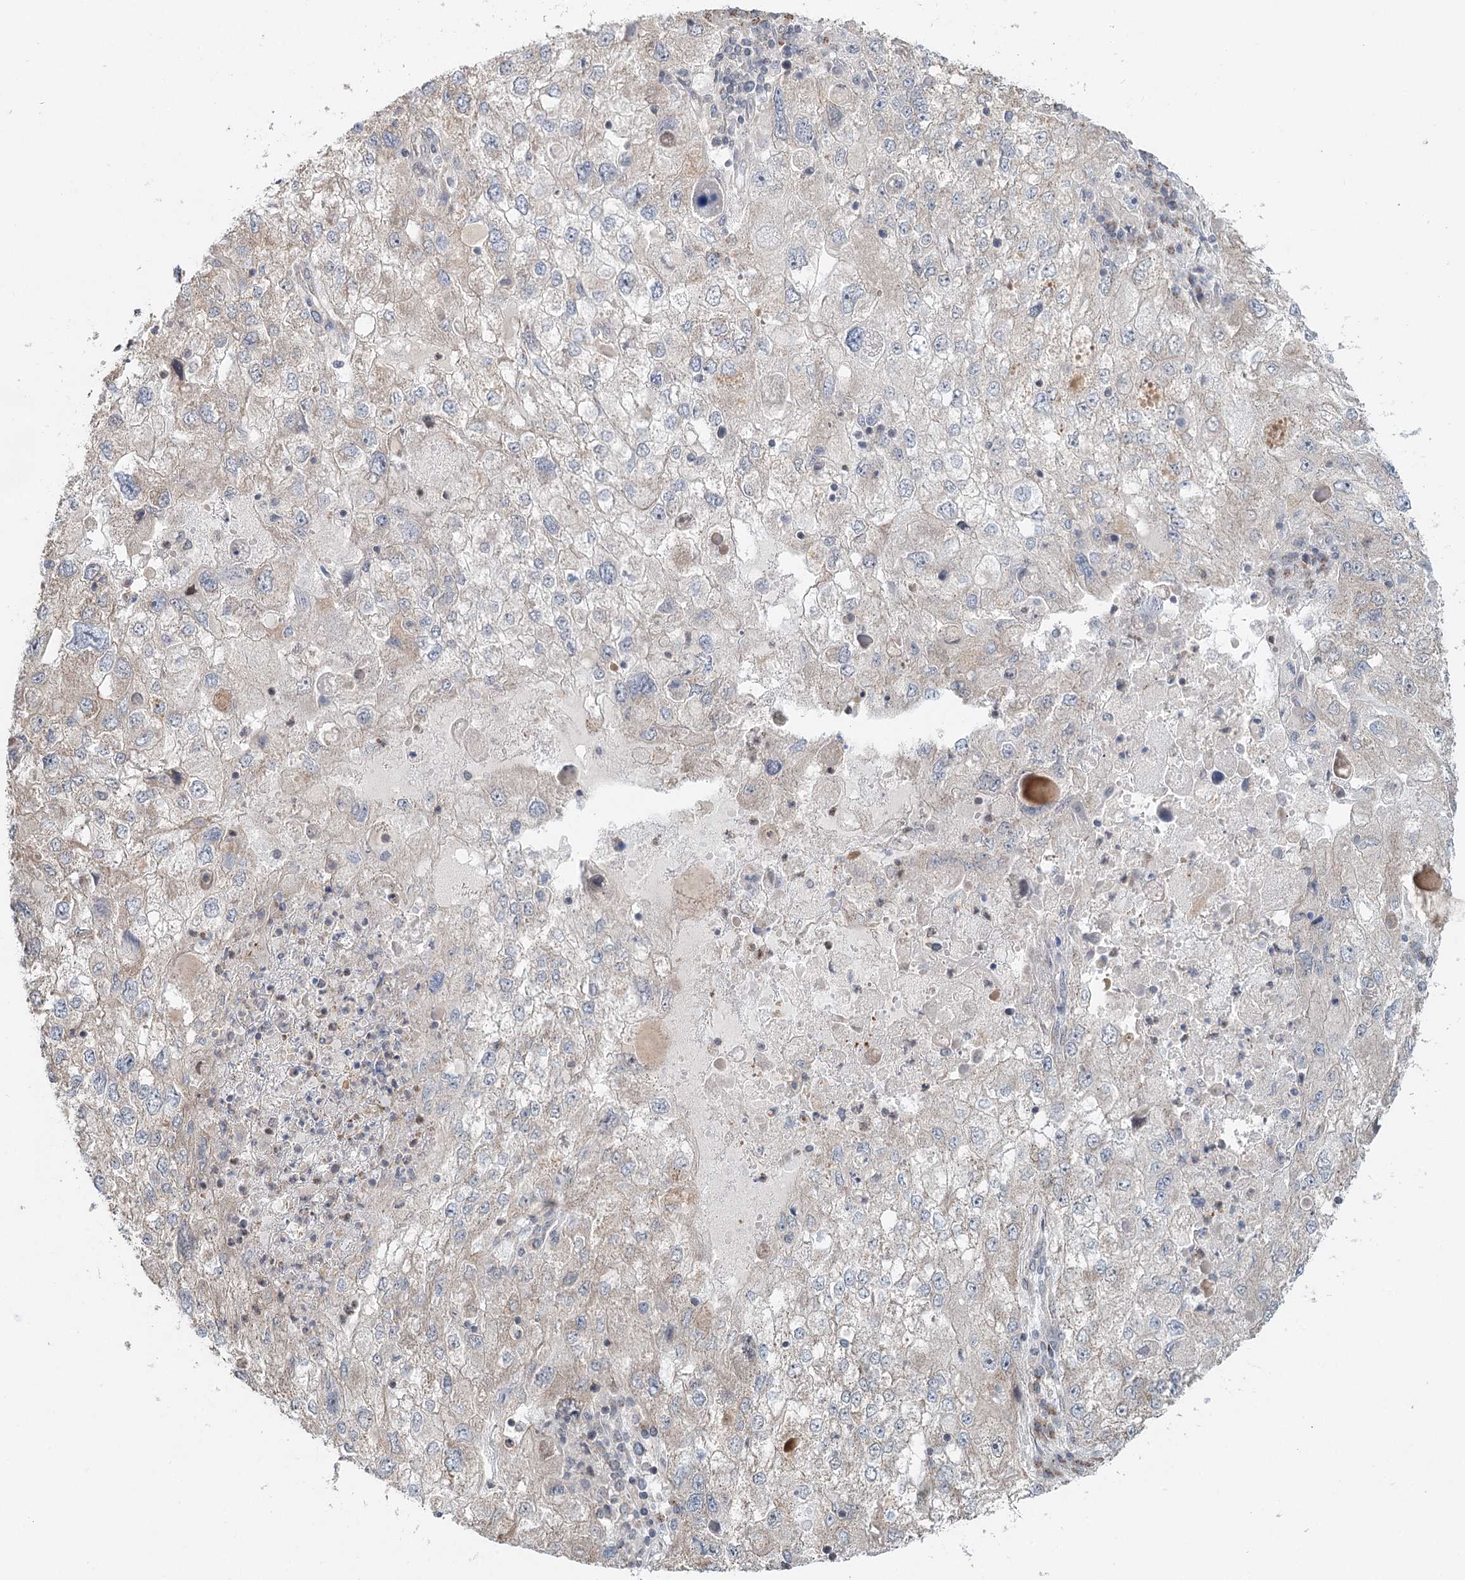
{"staining": {"intensity": "negative", "quantity": "none", "location": "none"}, "tissue": "endometrial cancer", "cell_type": "Tumor cells", "image_type": "cancer", "snomed": [{"axis": "morphology", "description": "Adenocarcinoma, NOS"}, {"axis": "topography", "description": "Endometrium"}], "caption": "A high-resolution photomicrograph shows immunohistochemistry (IHC) staining of endometrial cancer (adenocarcinoma), which reveals no significant positivity in tumor cells. (Brightfield microscopy of DAB IHC at high magnification).", "gene": "GPALPP1", "patient": {"sex": "female", "age": 49}}